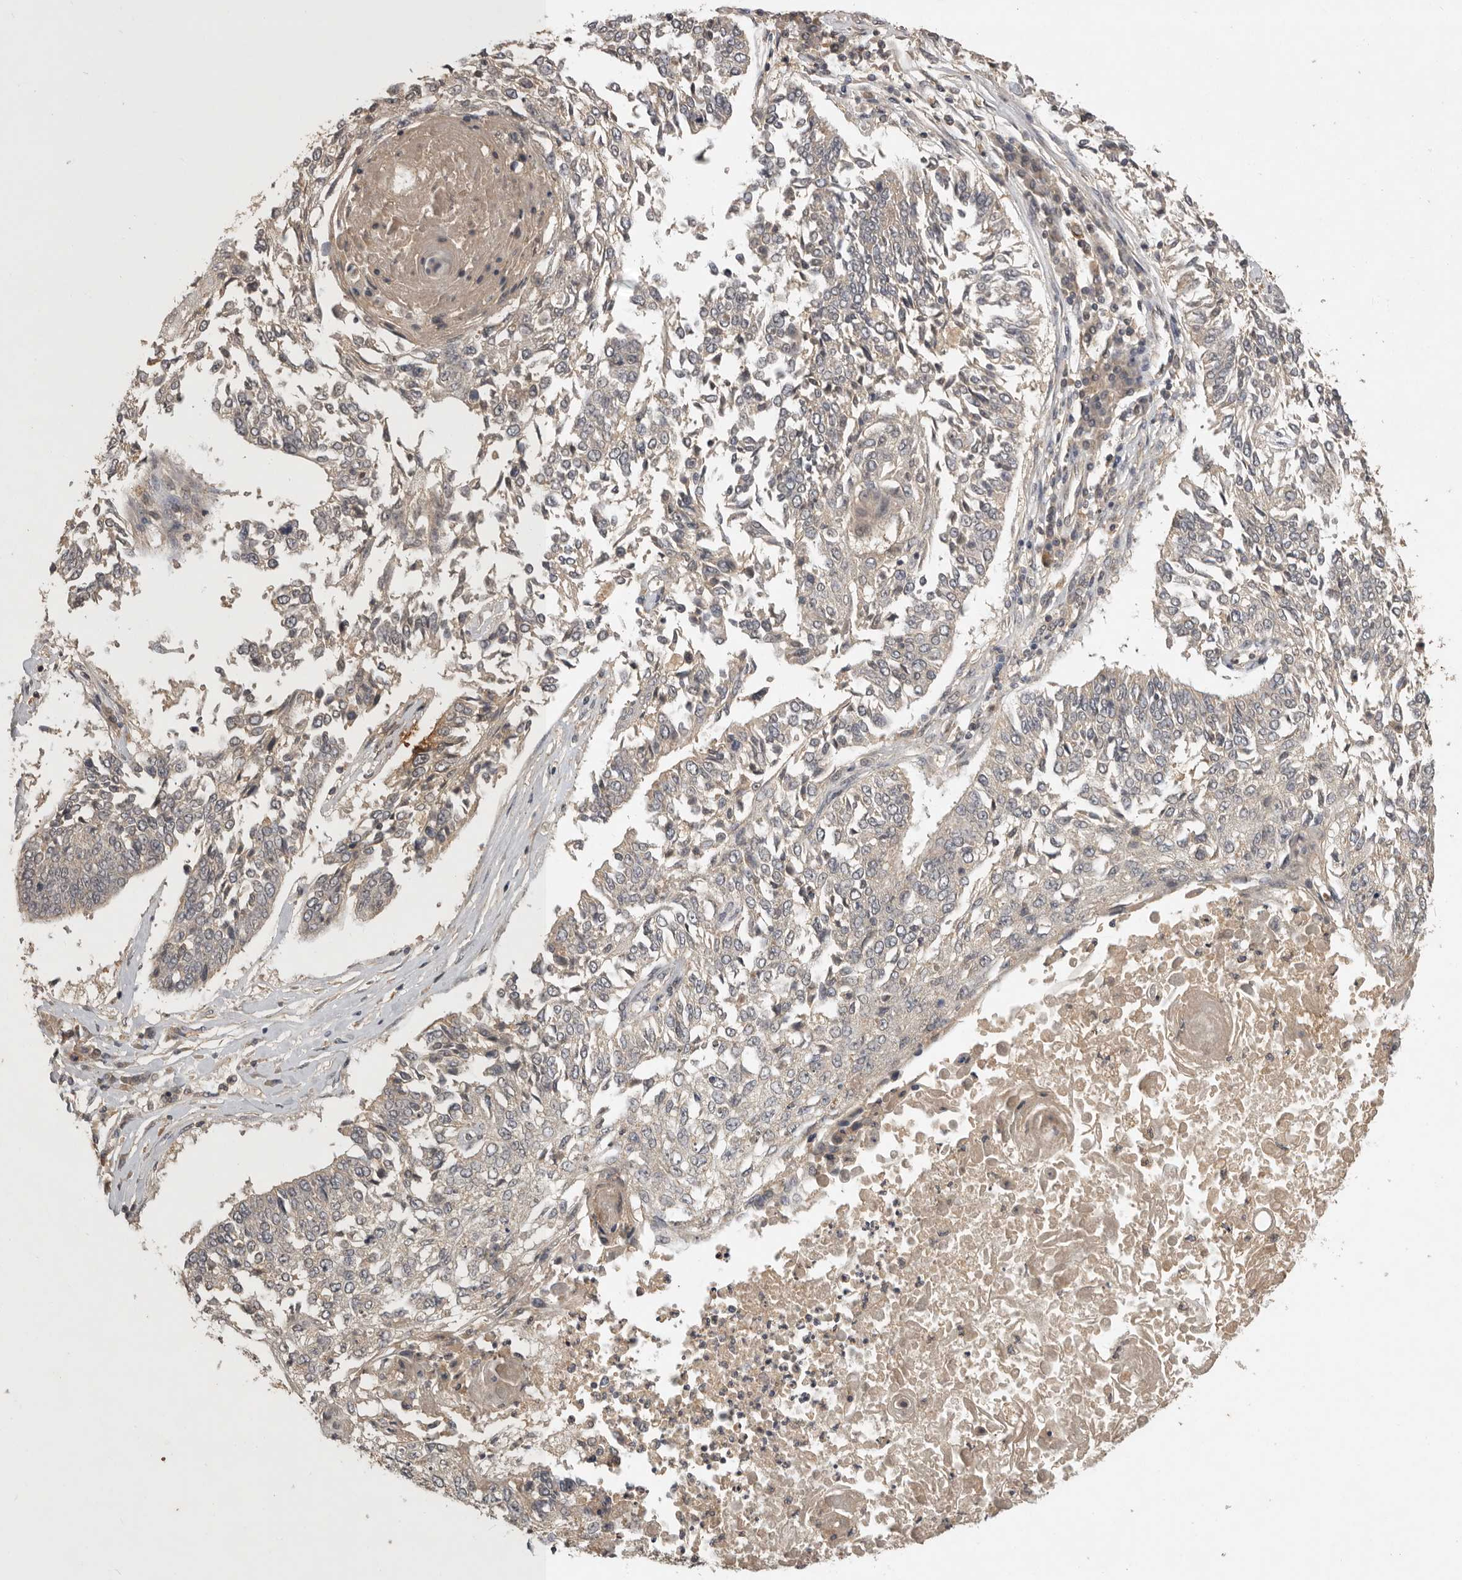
{"staining": {"intensity": "weak", "quantity": "<25%", "location": "cytoplasmic/membranous"}, "tissue": "lung cancer", "cell_type": "Tumor cells", "image_type": "cancer", "snomed": [{"axis": "morphology", "description": "Normal tissue, NOS"}, {"axis": "morphology", "description": "Squamous cell carcinoma, NOS"}, {"axis": "topography", "description": "Cartilage tissue"}, {"axis": "topography", "description": "Bronchus"}, {"axis": "topography", "description": "Lung"}, {"axis": "topography", "description": "Peripheral nerve tissue"}], "caption": "Tumor cells are negative for brown protein staining in squamous cell carcinoma (lung).", "gene": "ADAMTS4", "patient": {"sex": "female", "age": 49}}